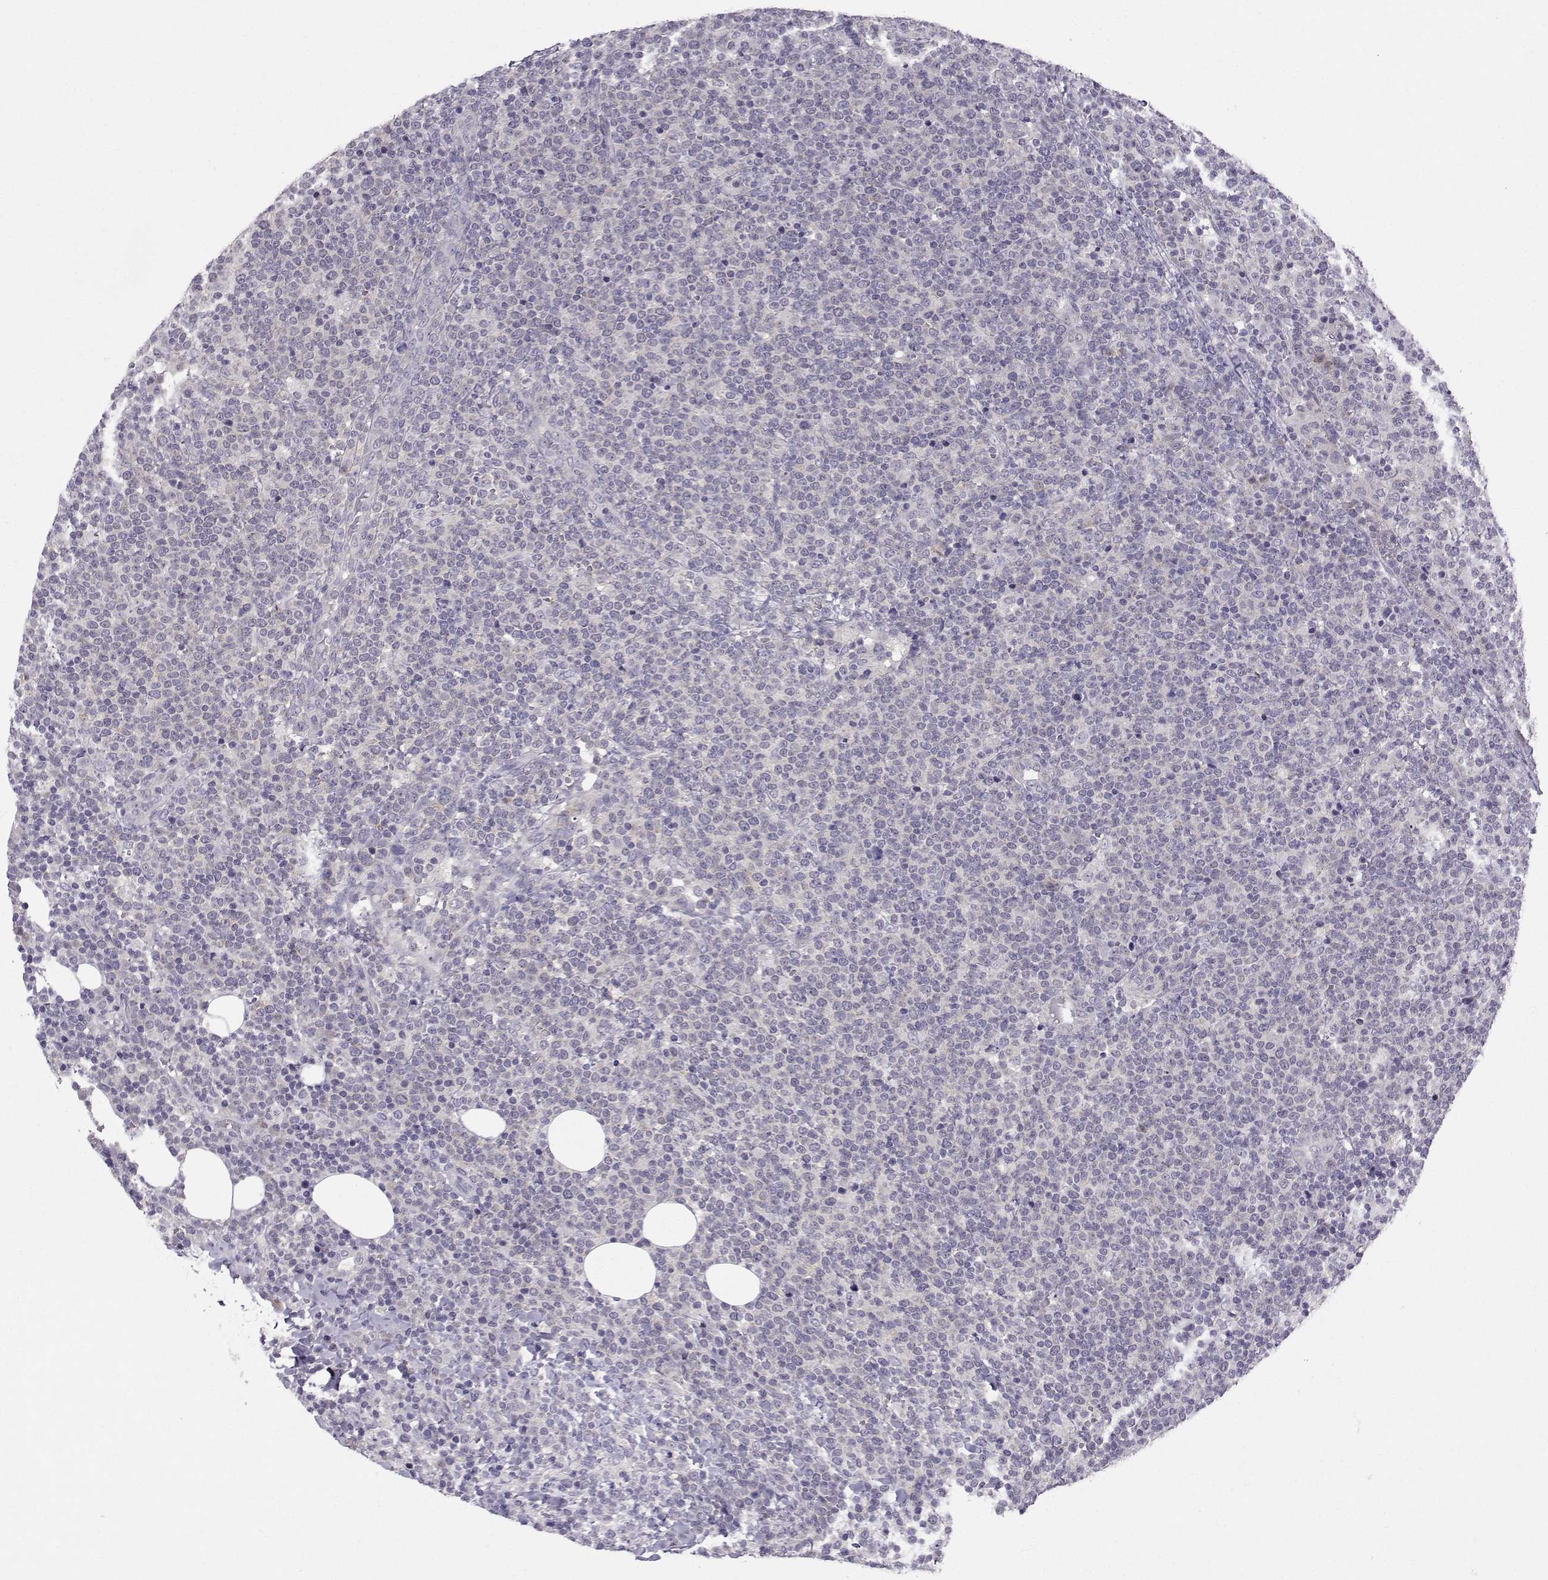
{"staining": {"intensity": "negative", "quantity": "none", "location": "none"}, "tissue": "lymphoma", "cell_type": "Tumor cells", "image_type": "cancer", "snomed": [{"axis": "morphology", "description": "Malignant lymphoma, non-Hodgkin's type, High grade"}, {"axis": "topography", "description": "Lymph node"}], "caption": "Tumor cells show no significant protein positivity in lymphoma.", "gene": "DDX20", "patient": {"sex": "male", "age": 61}}